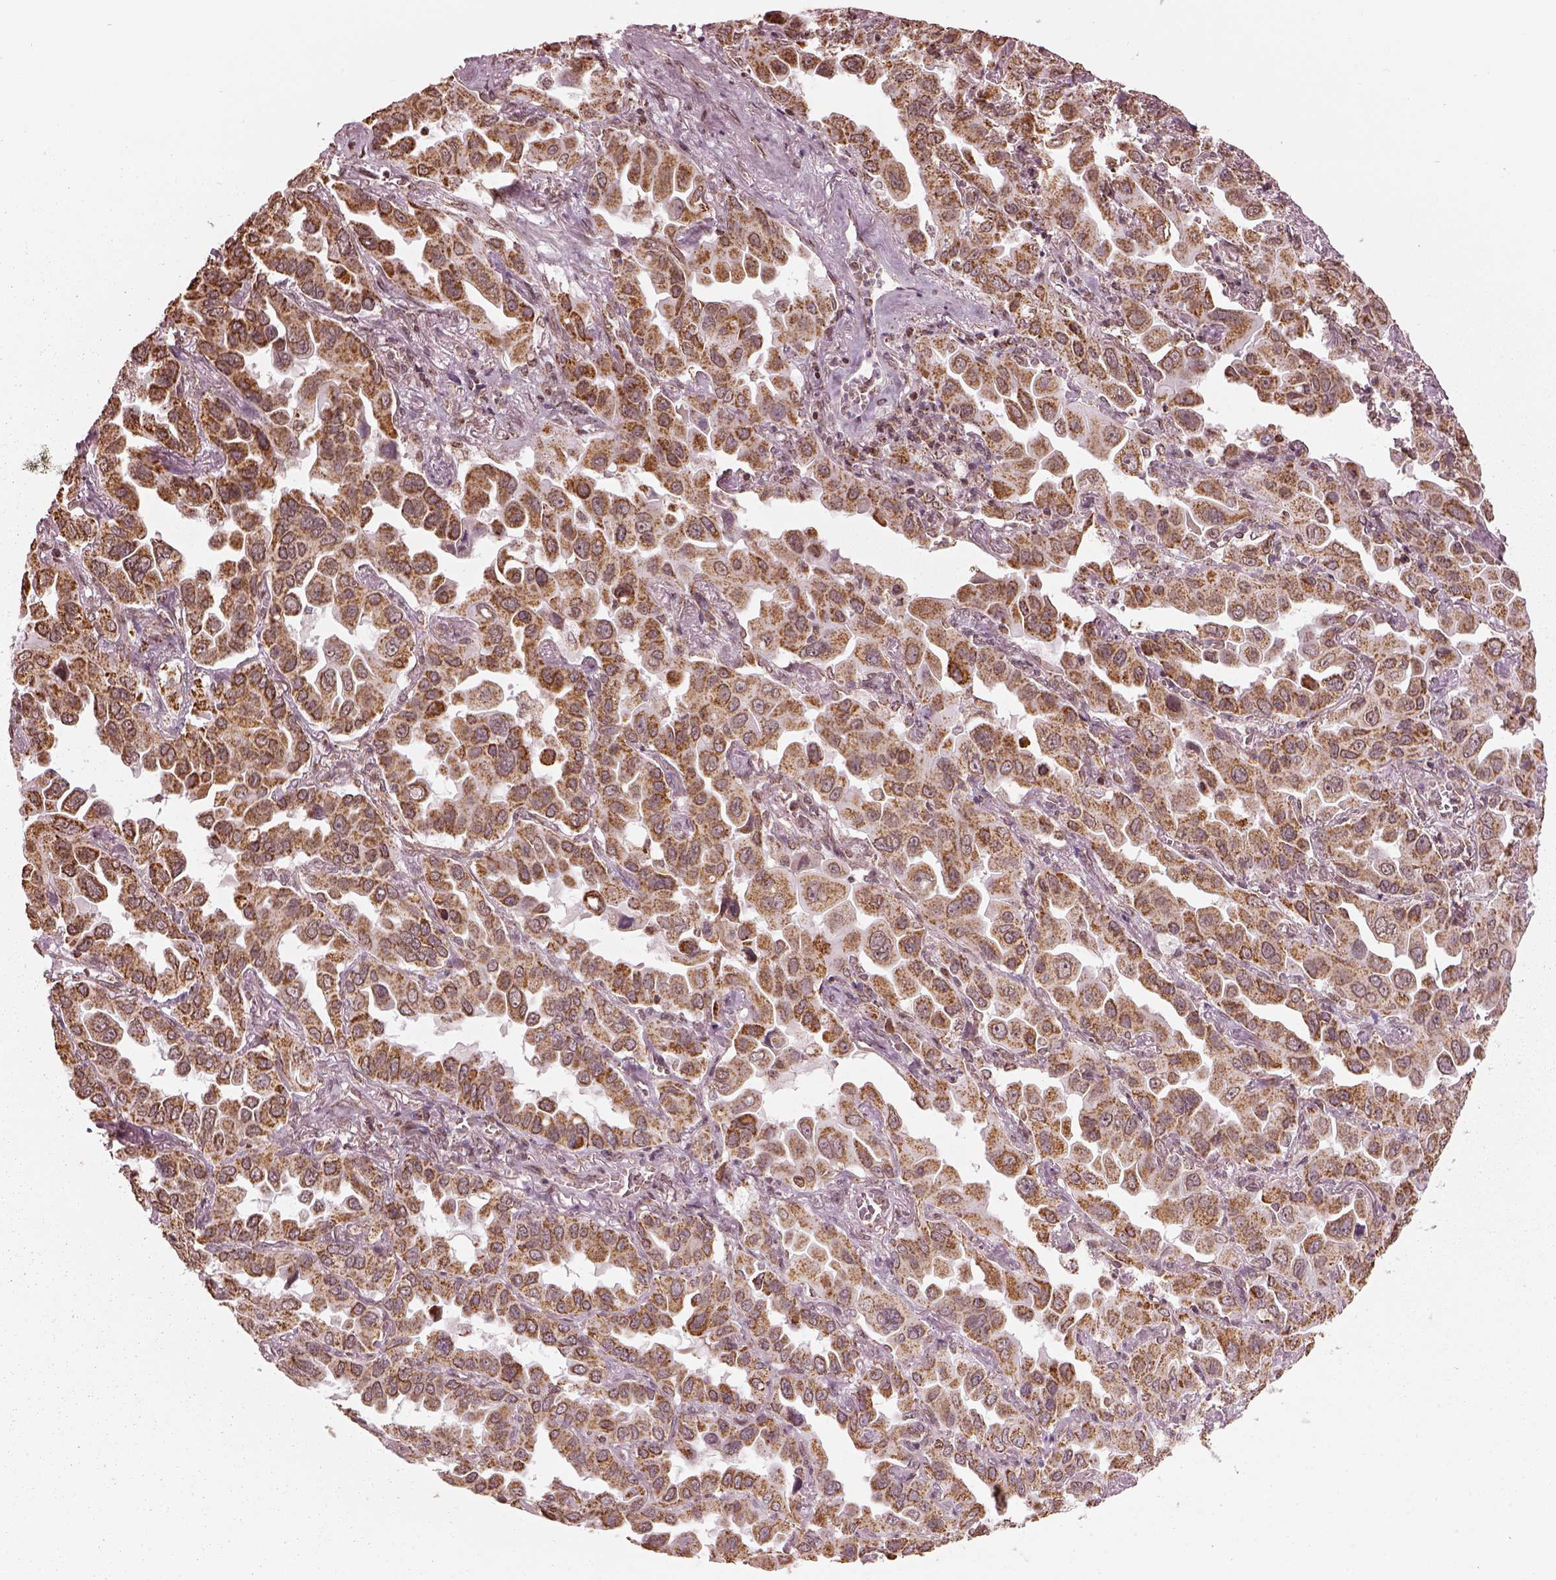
{"staining": {"intensity": "strong", "quantity": ">75%", "location": "cytoplasmic/membranous"}, "tissue": "lung cancer", "cell_type": "Tumor cells", "image_type": "cancer", "snomed": [{"axis": "morphology", "description": "Adenocarcinoma, NOS"}, {"axis": "topography", "description": "Lung"}], "caption": "Strong cytoplasmic/membranous expression is present in about >75% of tumor cells in lung cancer.", "gene": "ACOT2", "patient": {"sex": "male", "age": 64}}